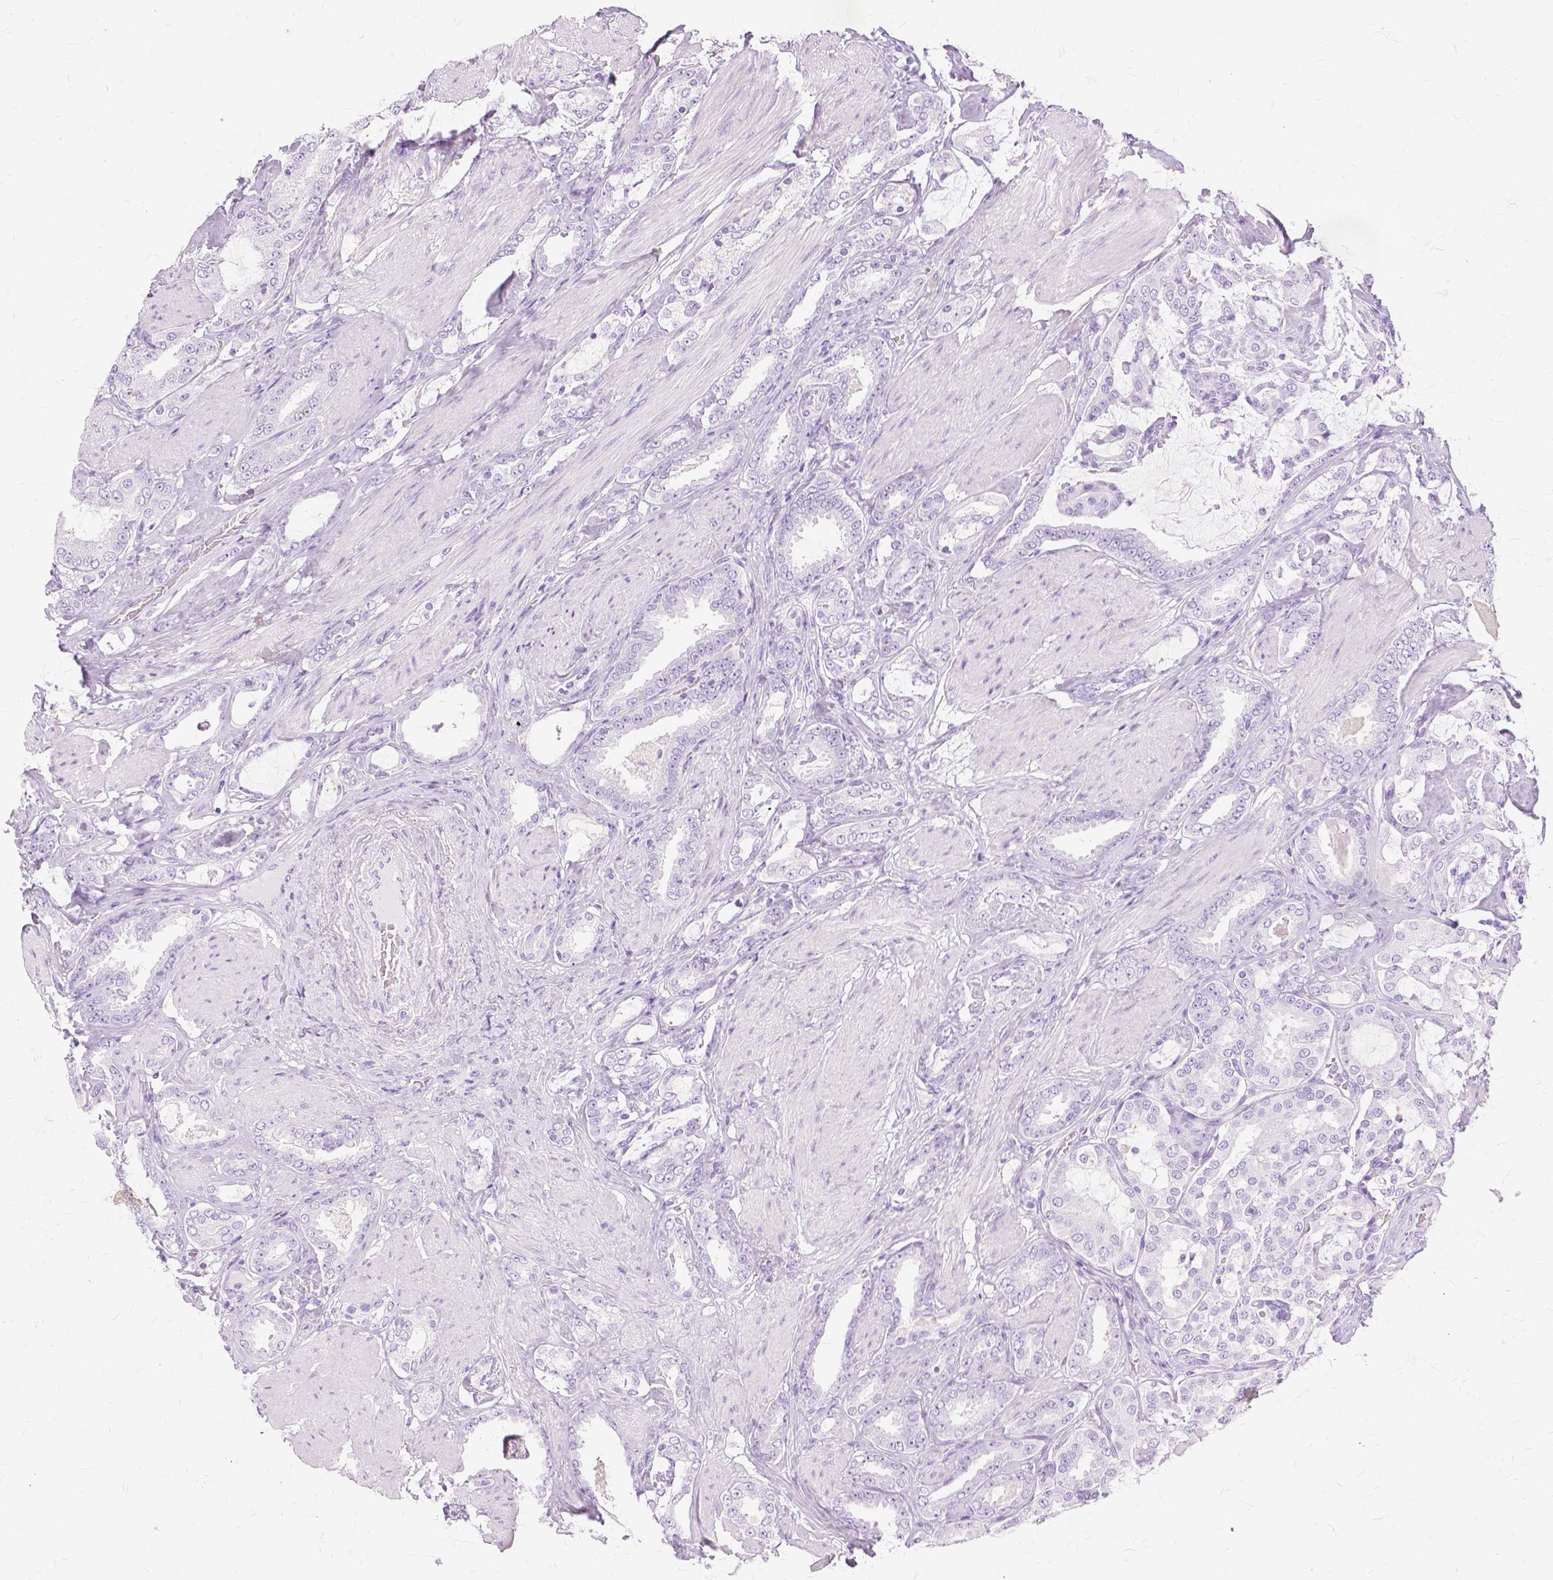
{"staining": {"intensity": "negative", "quantity": "none", "location": "none"}, "tissue": "prostate cancer", "cell_type": "Tumor cells", "image_type": "cancer", "snomed": [{"axis": "morphology", "description": "Adenocarcinoma, High grade"}, {"axis": "topography", "description": "Prostate"}], "caption": "A photomicrograph of prostate adenocarcinoma (high-grade) stained for a protein displays no brown staining in tumor cells.", "gene": "TGM1", "patient": {"sex": "male", "age": 63}}